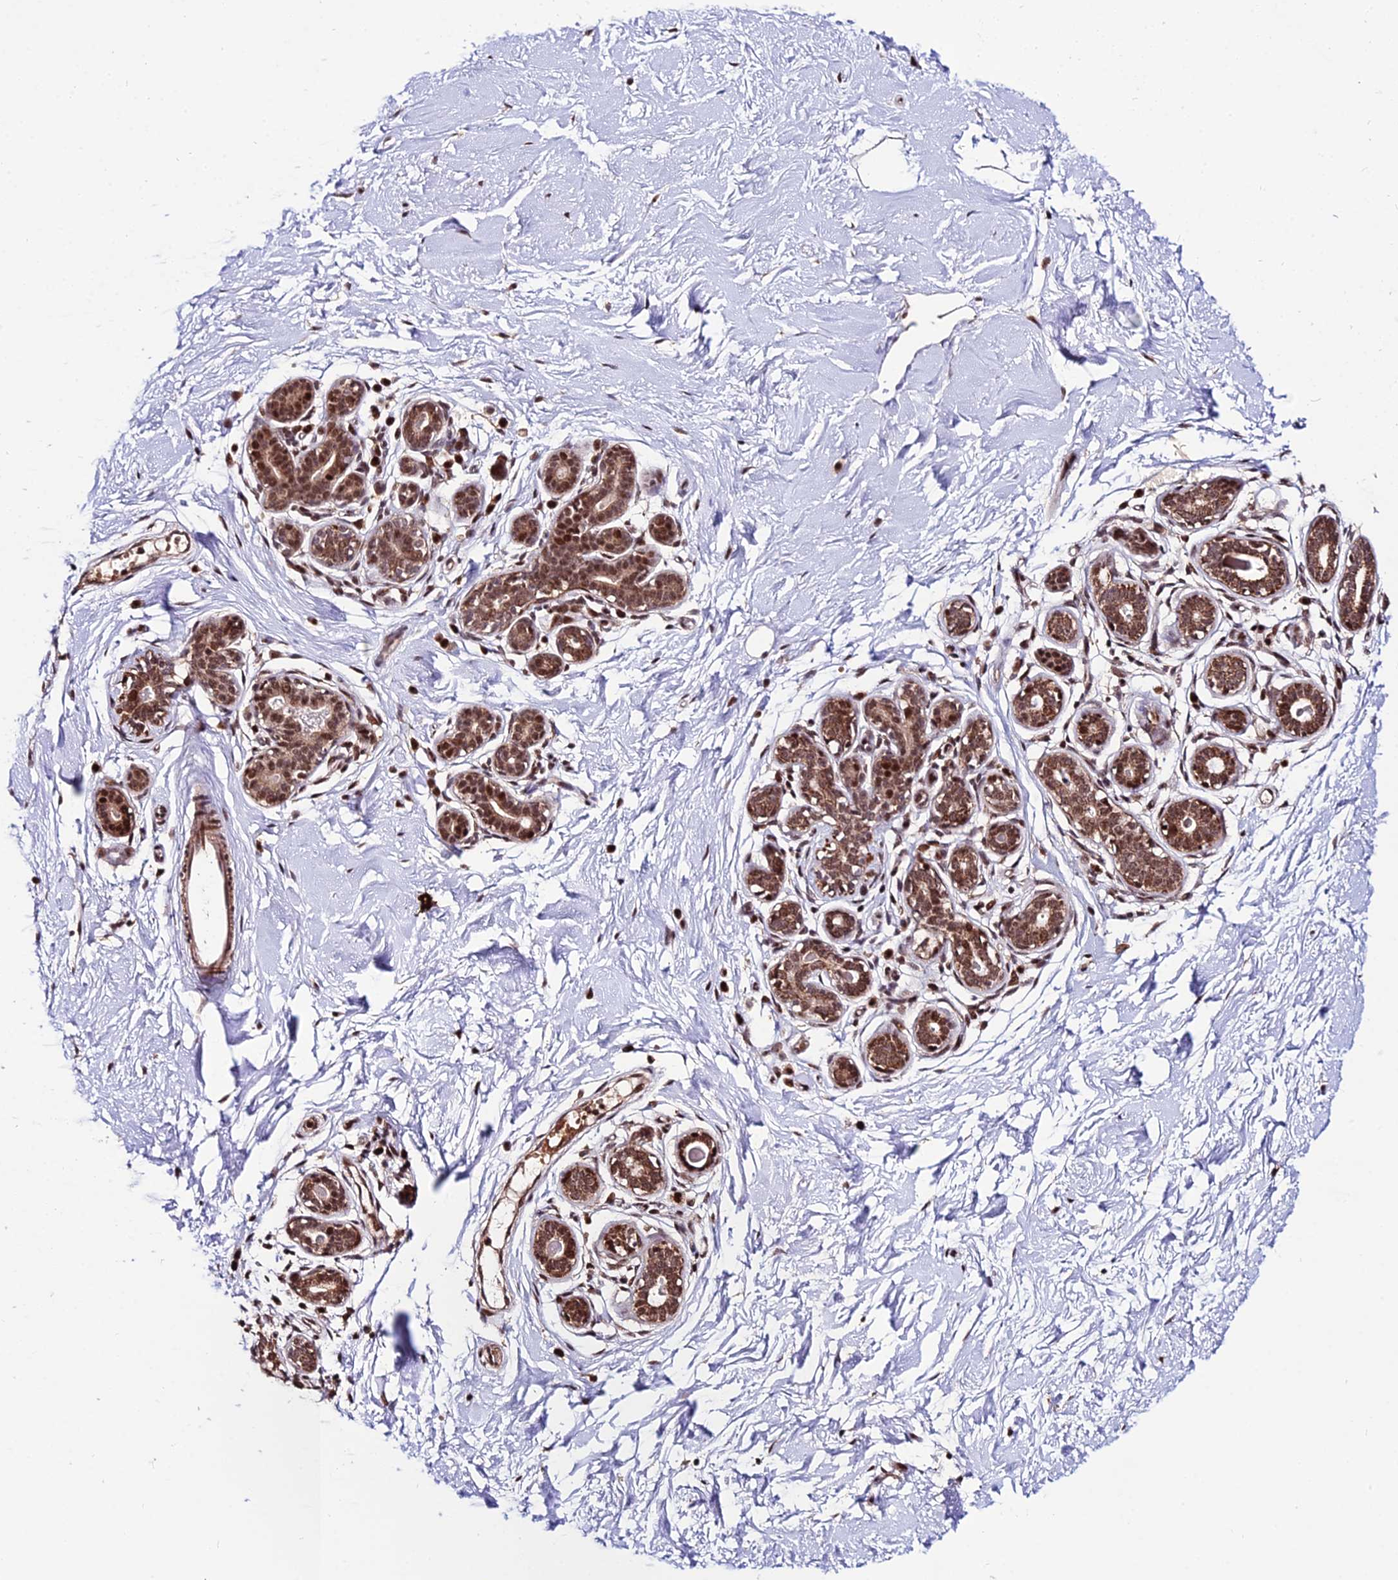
{"staining": {"intensity": "moderate", "quantity": "25%-75%", "location": "cytoplasmic/membranous,nuclear"}, "tissue": "breast", "cell_type": "Adipocytes", "image_type": "normal", "snomed": [{"axis": "morphology", "description": "Normal tissue, NOS"}, {"axis": "morphology", "description": "Adenoma, NOS"}, {"axis": "topography", "description": "Breast"}], "caption": "Breast stained with a brown dye shows moderate cytoplasmic/membranous,nuclear positive expression in approximately 25%-75% of adipocytes.", "gene": "CIB3", "patient": {"sex": "female", "age": 23}}